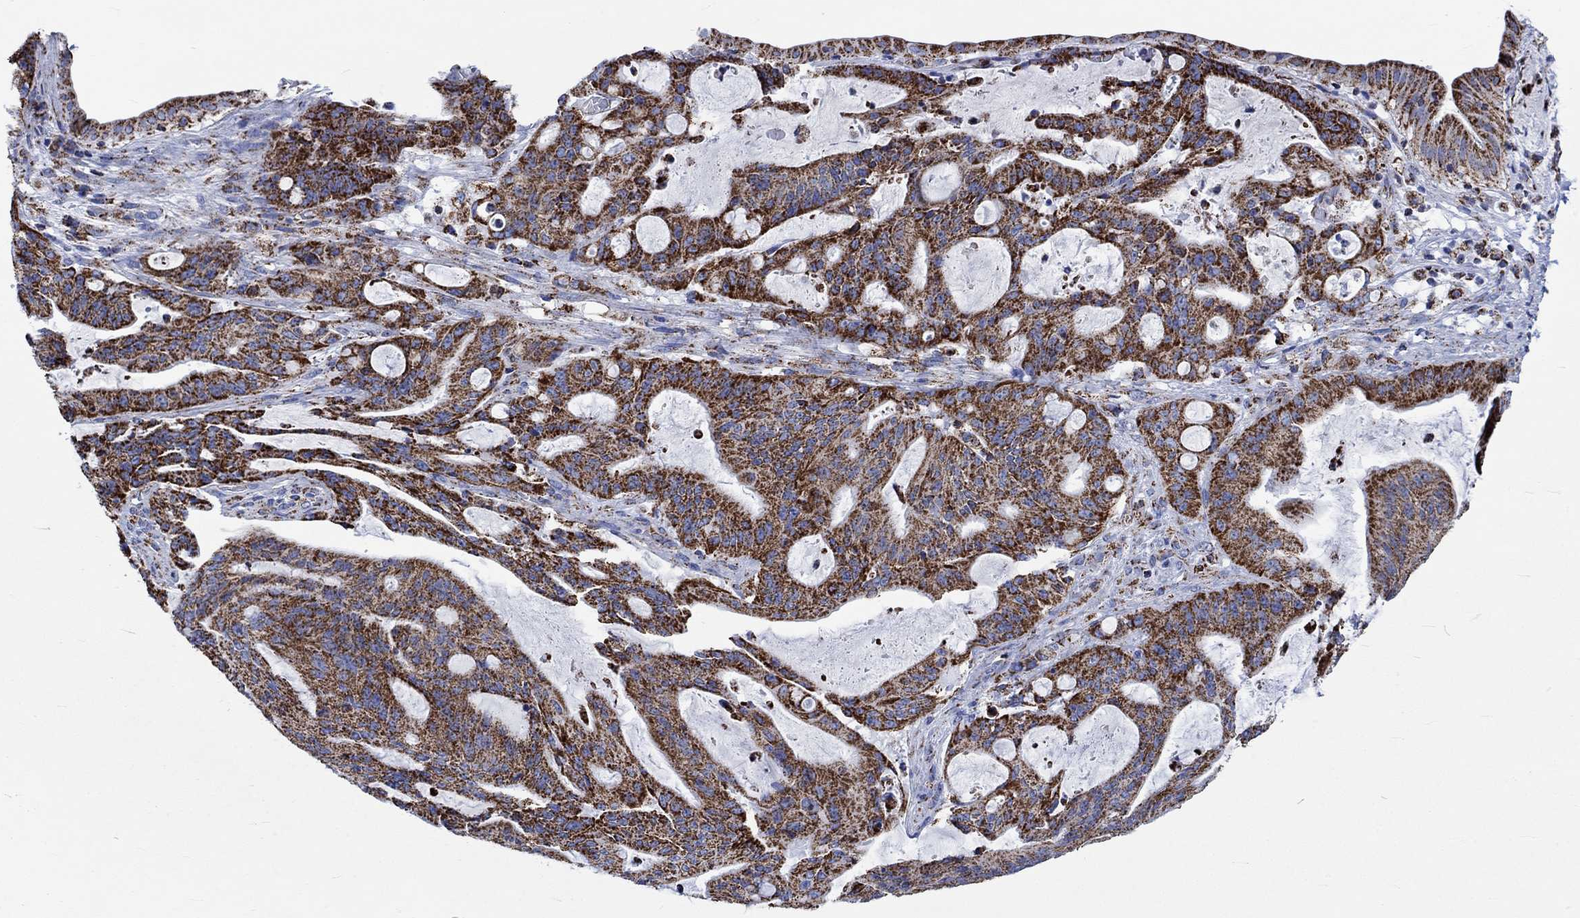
{"staining": {"intensity": "strong", "quantity": ">75%", "location": "cytoplasmic/membranous"}, "tissue": "liver cancer", "cell_type": "Tumor cells", "image_type": "cancer", "snomed": [{"axis": "morphology", "description": "Cholangiocarcinoma"}, {"axis": "topography", "description": "Liver"}], "caption": "High-power microscopy captured an immunohistochemistry micrograph of liver cancer, revealing strong cytoplasmic/membranous positivity in about >75% of tumor cells.", "gene": "RCE1", "patient": {"sex": "female", "age": 73}}